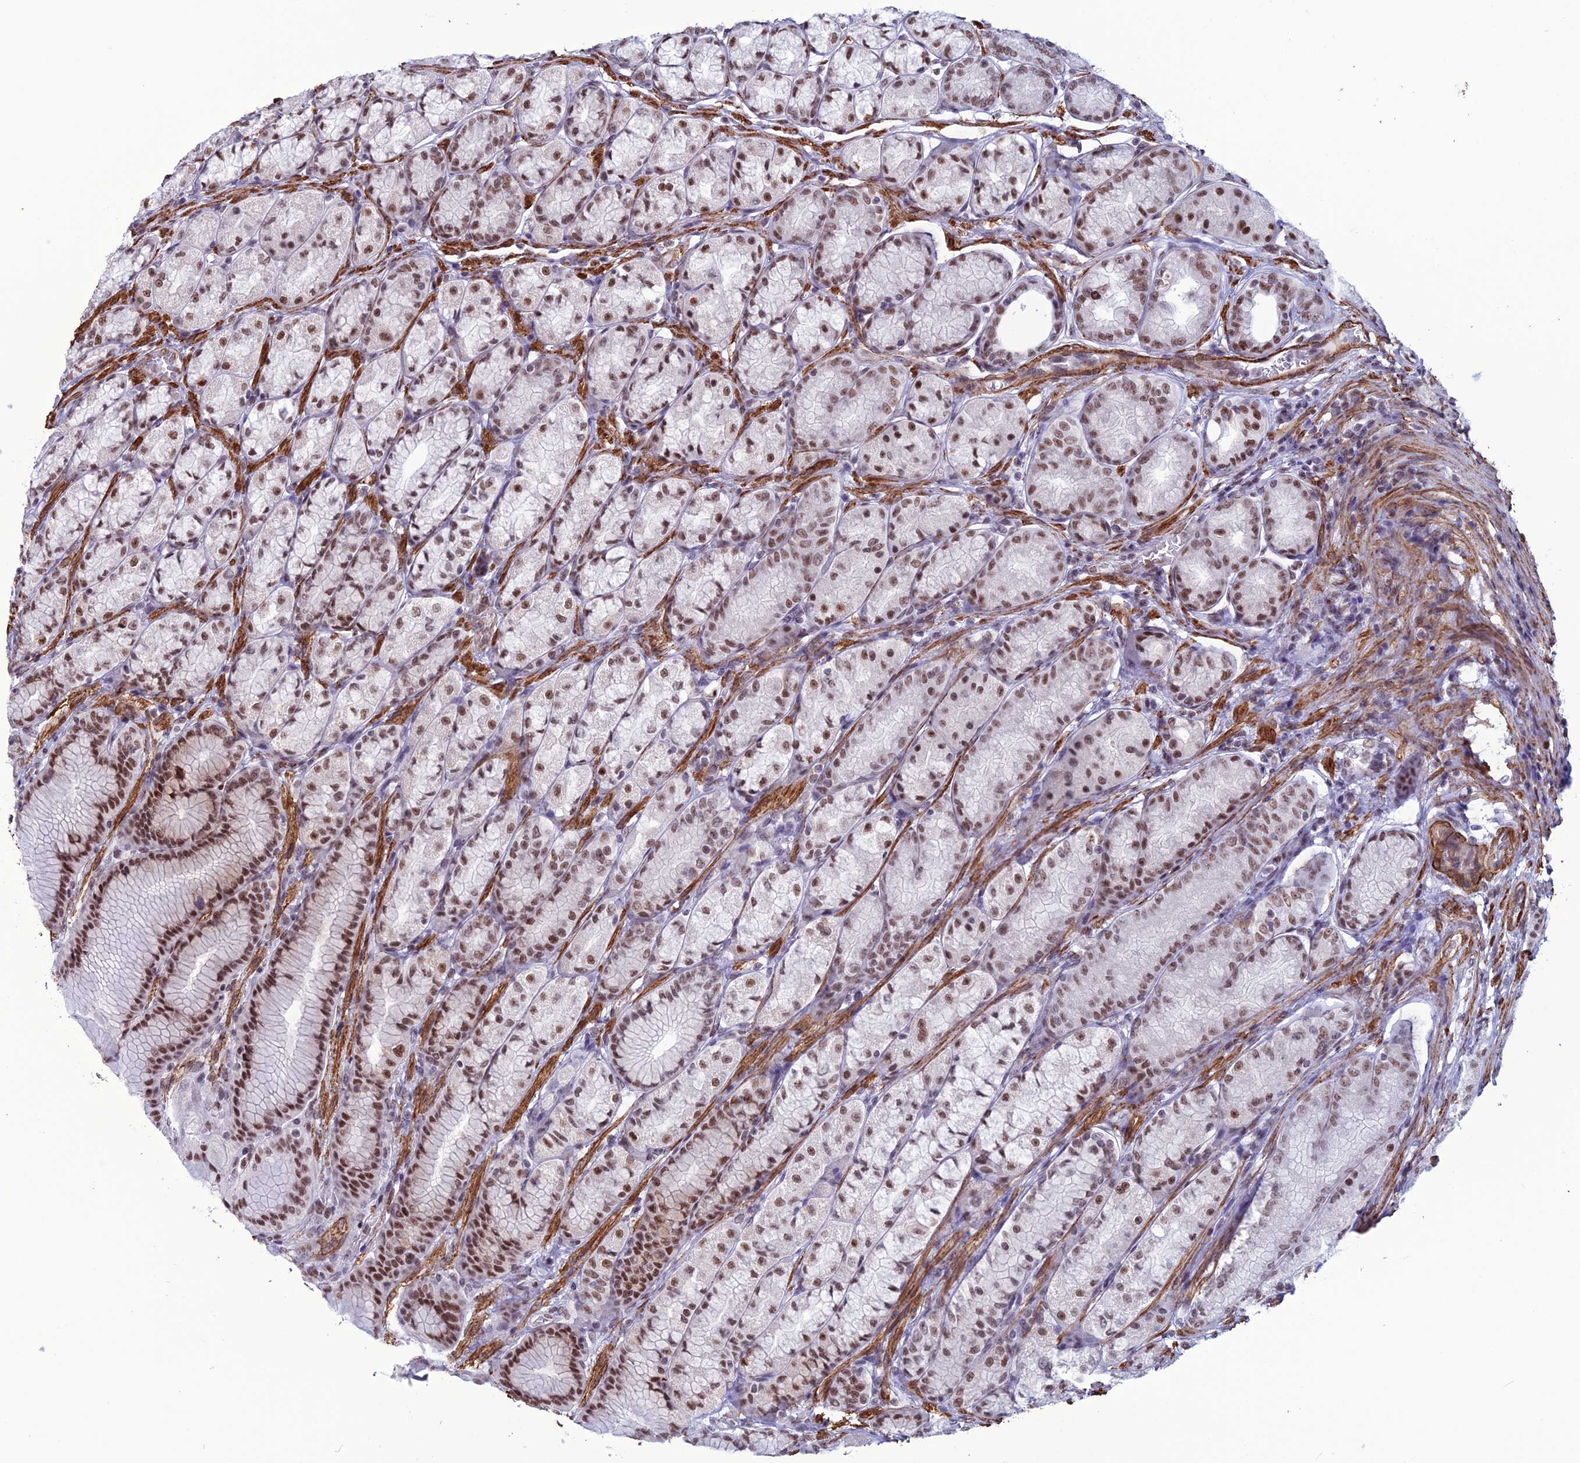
{"staining": {"intensity": "strong", "quantity": ">75%", "location": "nuclear"}, "tissue": "stomach", "cell_type": "Glandular cells", "image_type": "normal", "snomed": [{"axis": "morphology", "description": "Normal tissue, NOS"}, {"axis": "morphology", "description": "Adenocarcinoma, NOS"}, {"axis": "morphology", "description": "Adenocarcinoma, High grade"}, {"axis": "topography", "description": "Stomach, upper"}, {"axis": "topography", "description": "Stomach"}], "caption": "A histopathology image of stomach stained for a protein exhibits strong nuclear brown staining in glandular cells. Immunohistochemistry (ihc) stains the protein of interest in brown and the nuclei are stained blue.", "gene": "U2AF1", "patient": {"sex": "female", "age": 65}}